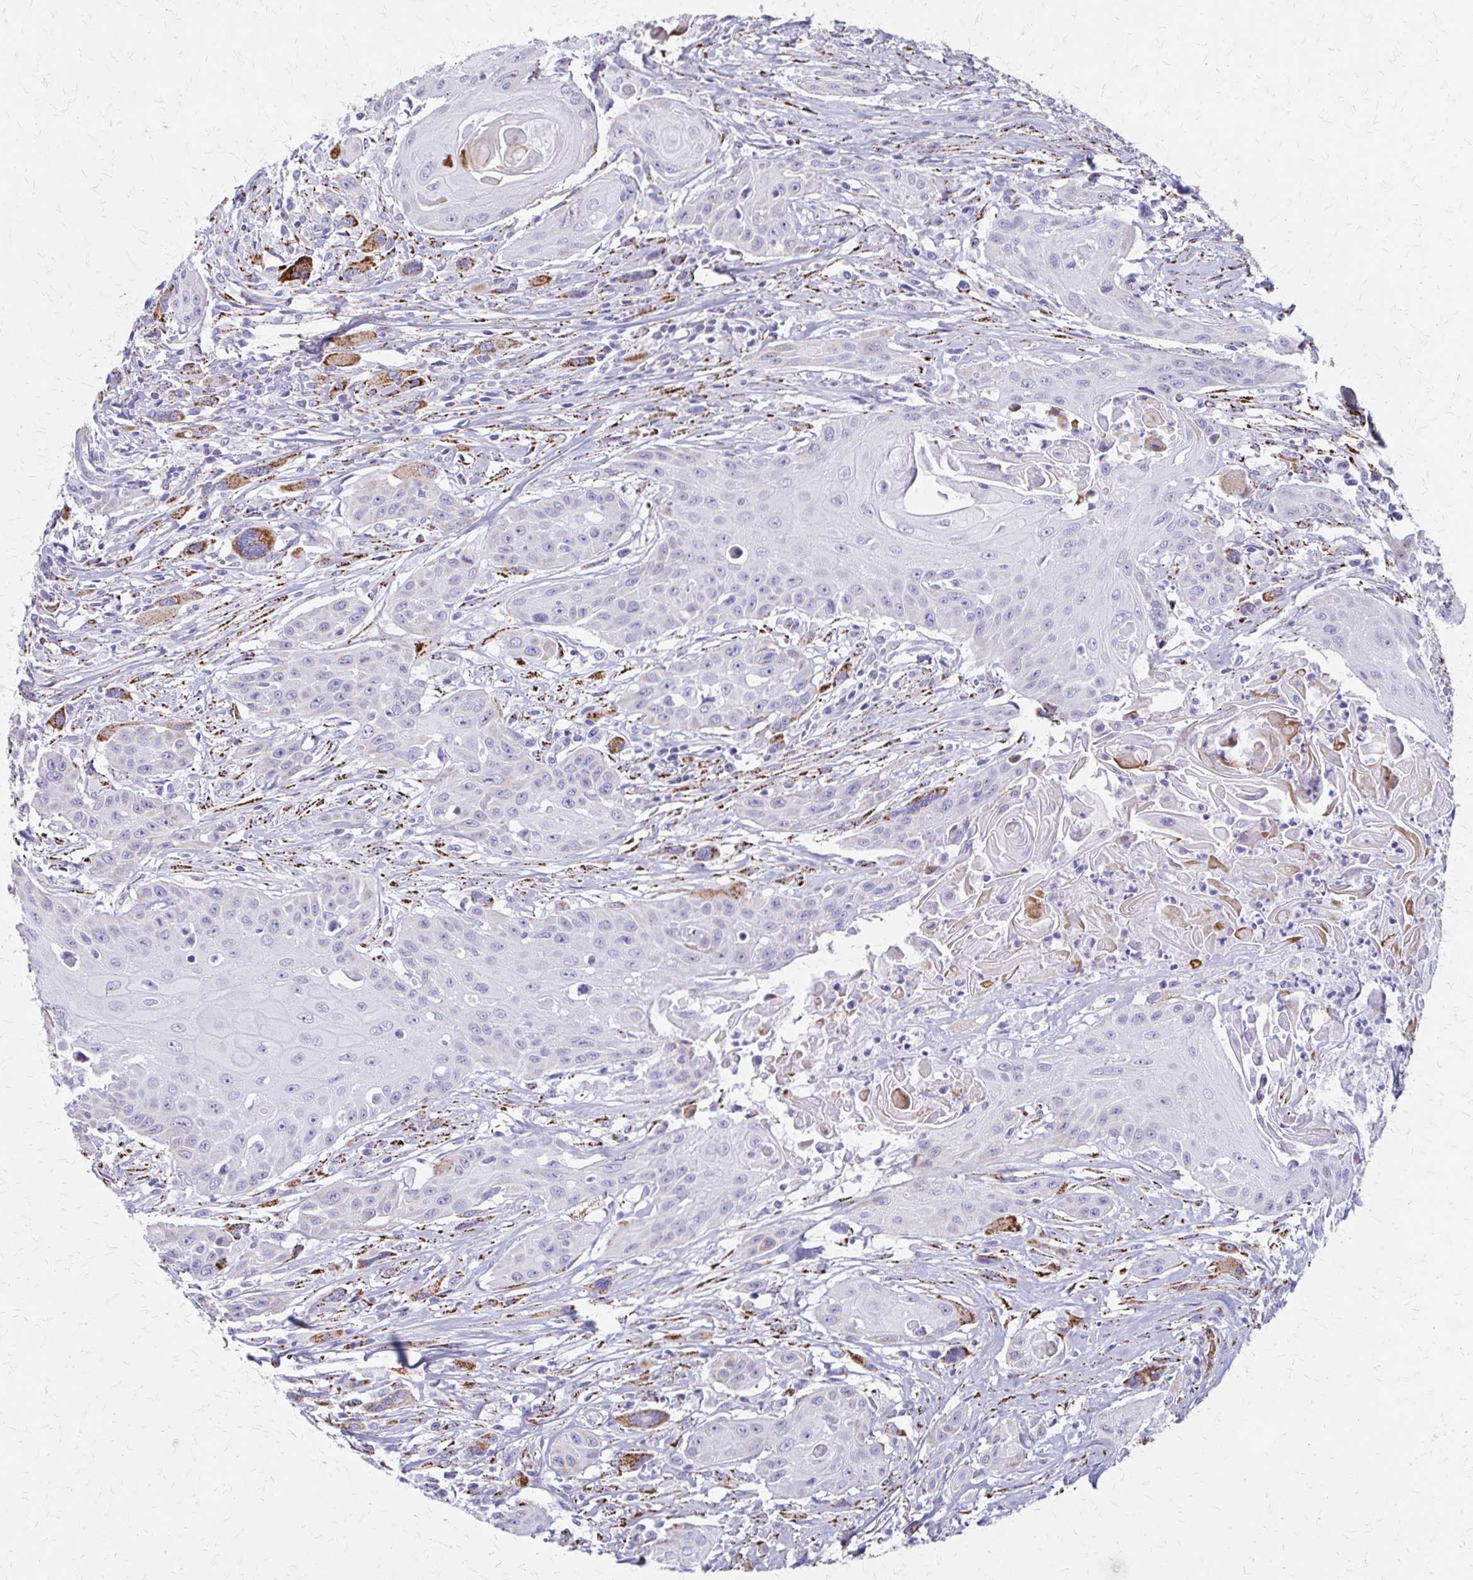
{"staining": {"intensity": "moderate", "quantity": "<25%", "location": "cytoplasmic/membranous"}, "tissue": "head and neck cancer", "cell_type": "Tumor cells", "image_type": "cancer", "snomed": [{"axis": "morphology", "description": "Squamous cell carcinoma, NOS"}, {"axis": "topography", "description": "Oral tissue"}, {"axis": "topography", "description": "Head-Neck"}, {"axis": "topography", "description": "Neck, NOS"}], "caption": "A high-resolution photomicrograph shows IHC staining of head and neck cancer, which demonstrates moderate cytoplasmic/membranous expression in about <25% of tumor cells.", "gene": "ZSCAN5B", "patient": {"sex": "female", "age": 55}}